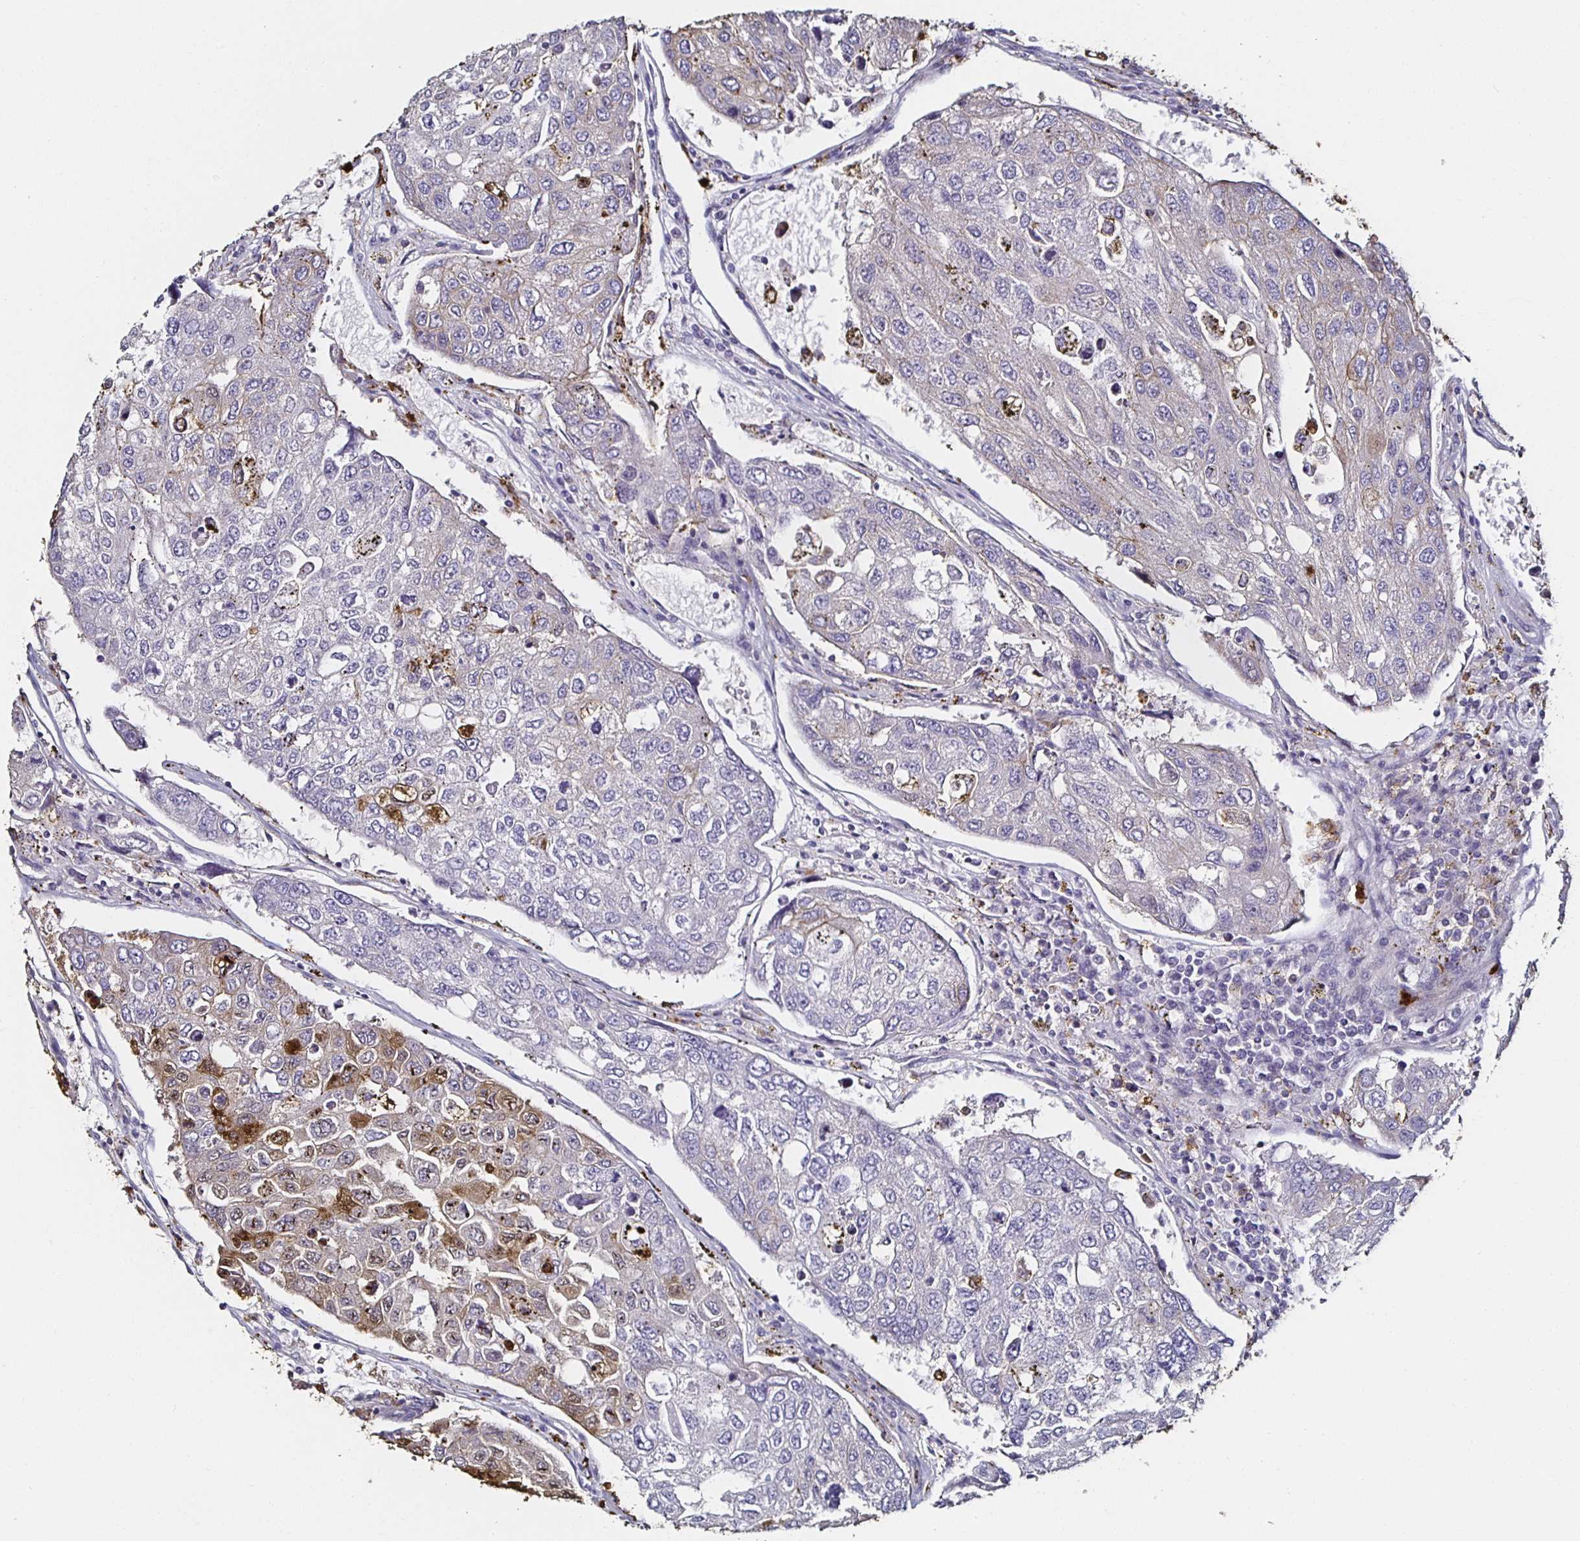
{"staining": {"intensity": "moderate", "quantity": "<25%", "location": "cytoplasmic/membranous"}, "tissue": "urothelial cancer", "cell_type": "Tumor cells", "image_type": "cancer", "snomed": [{"axis": "morphology", "description": "Urothelial carcinoma, High grade"}, {"axis": "topography", "description": "Lymph node"}, {"axis": "topography", "description": "Urinary bladder"}], "caption": "Brown immunohistochemical staining in urothelial cancer demonstrates moderate cytoplasmic/membranous staining in approximately <25% of tumor cells.", "gene": "TLR4", "patient": {"sex": "male", "age": 51}}